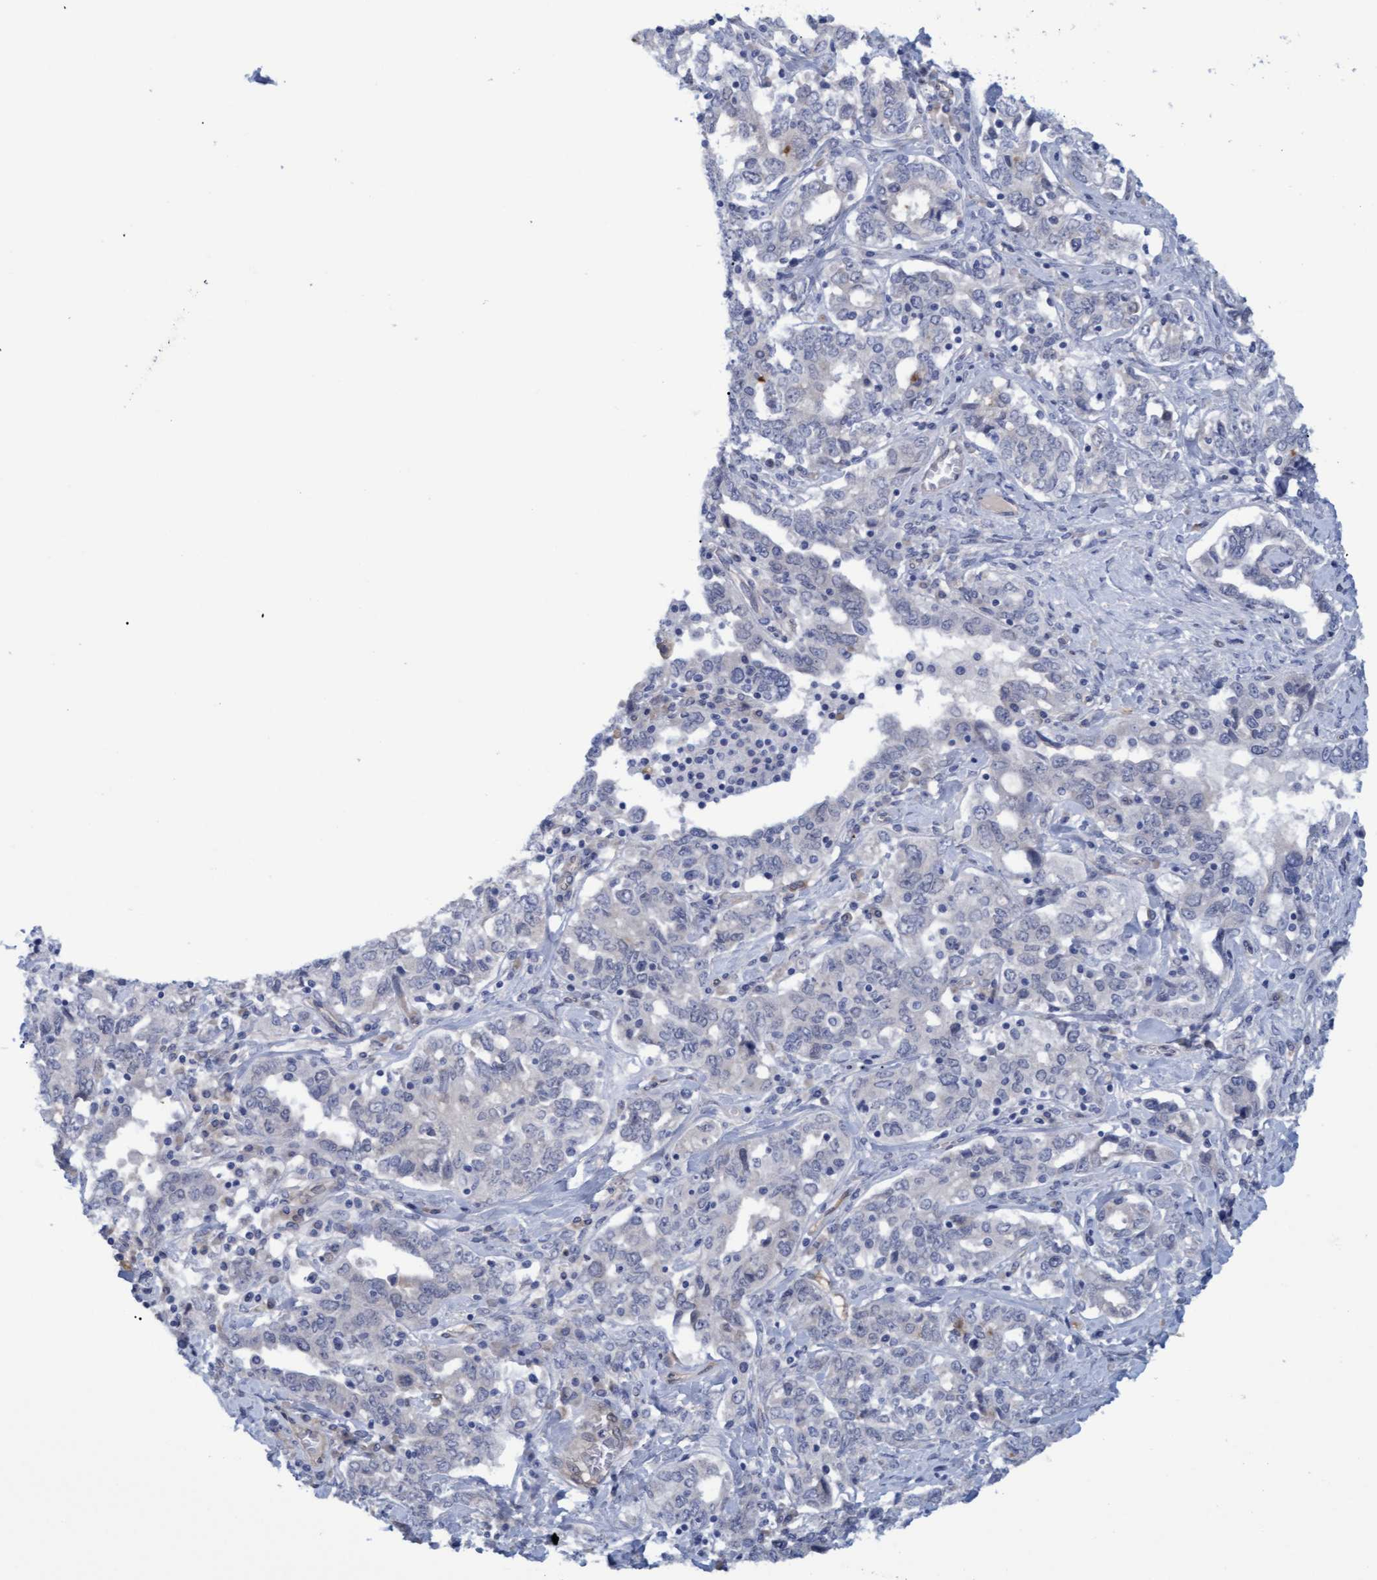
{"staining": {"intensity": "negative", "quantity": "none", "location": "none"}, "tissue": "ovarian cancer", "cell_type": "Tumor cells", "image_type": "cancer", "snomed": [{"axis": "morphology", "description": "Cystadenocarcinoma, mucinous, NOS"}, {"axis": "topography", "description": "Ovary"}], "caption": "The histopathology image demonstrates no significant expression in tumor cells of ovarian cancer (mucinous cystadenocarcinoma).", "gene": "STXBP1", "patient": {"sex": "female", "age": 73}}